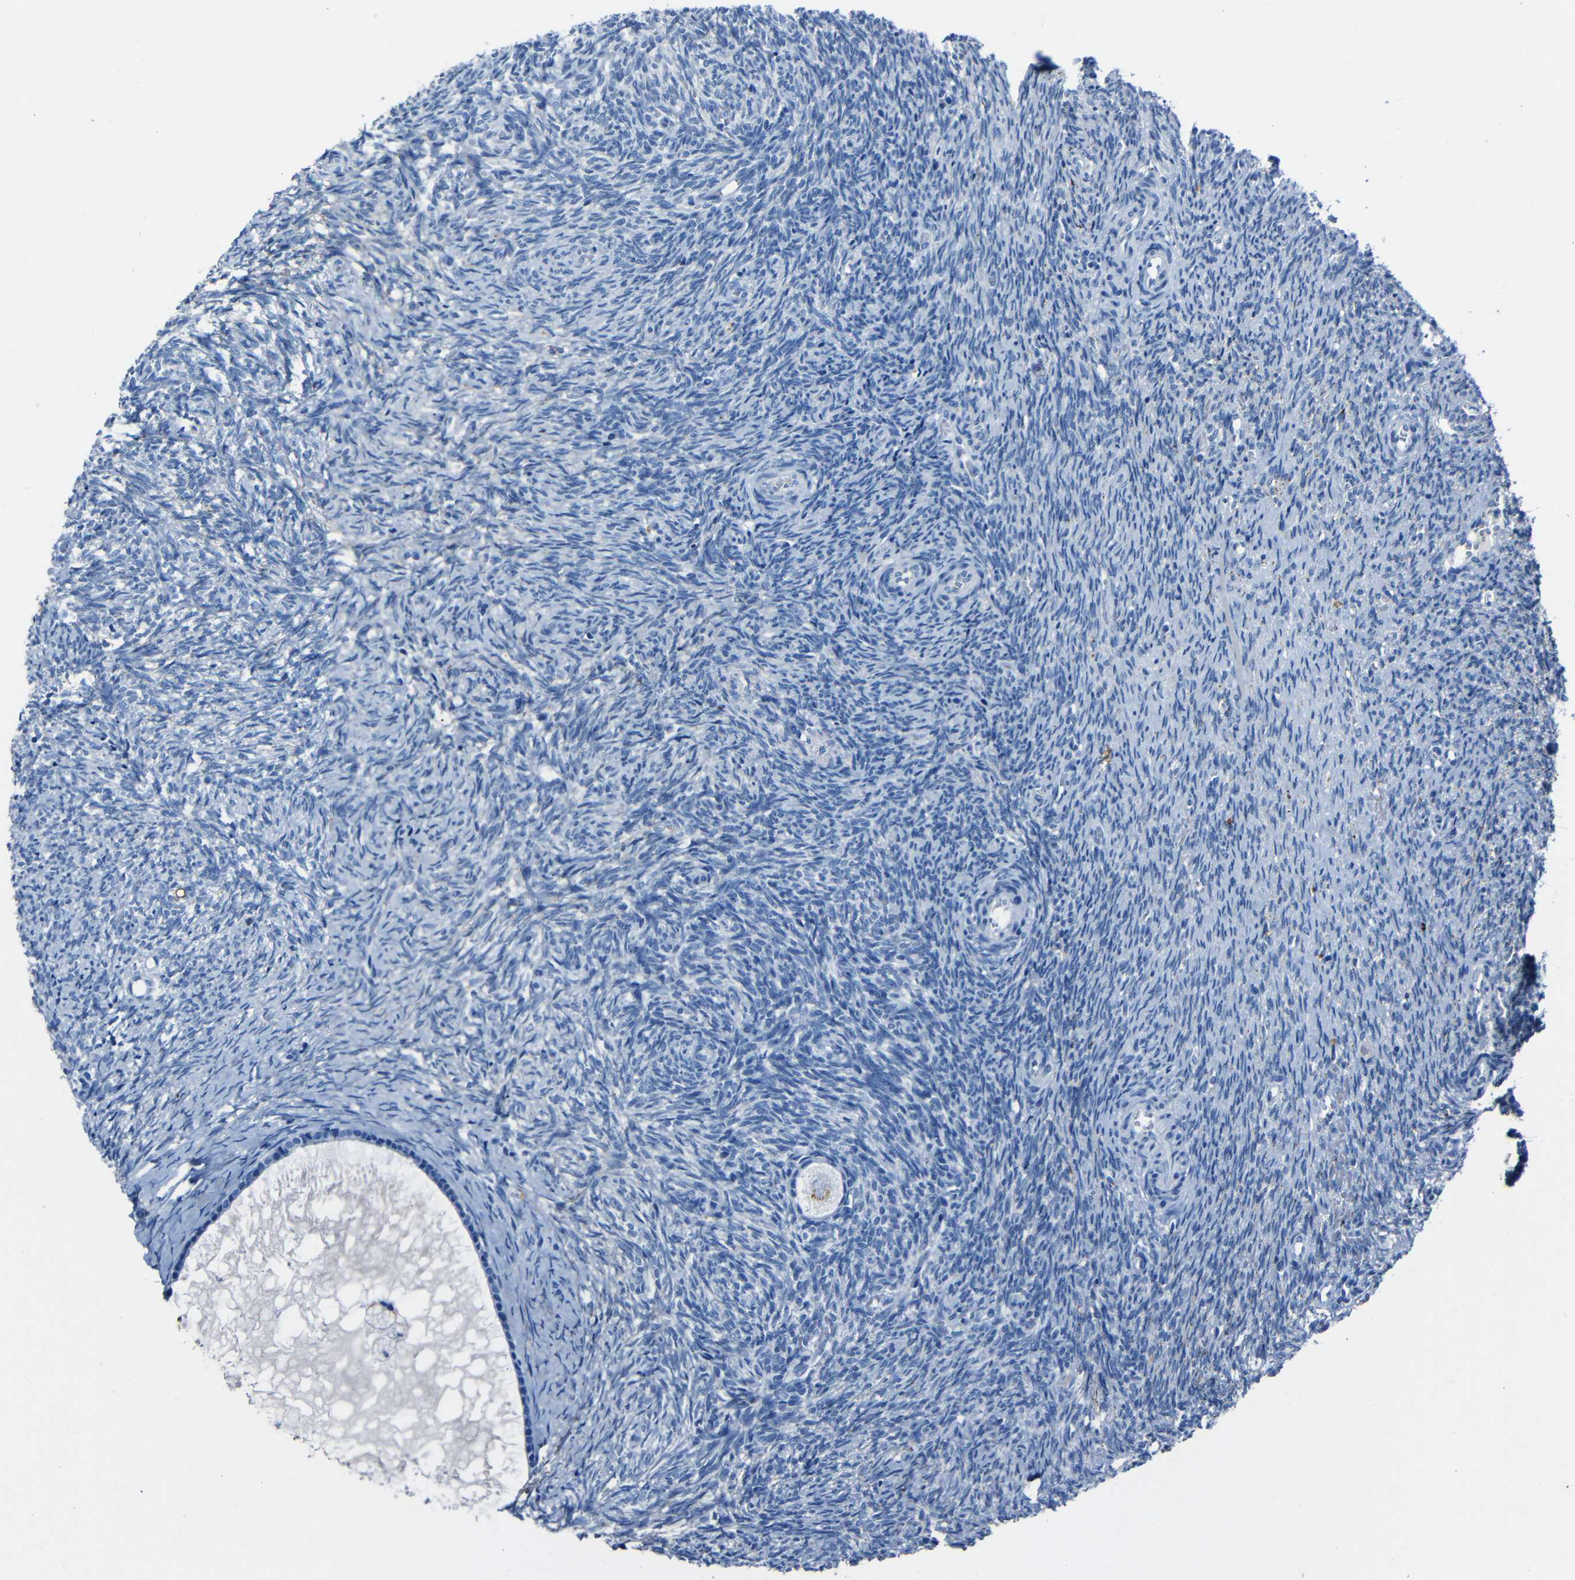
{"staining": {"intensity": "weak", "quantity": ">75%", "location": "cytoplasmic/membranous"}, "tissue": "ovary", "cell_type": "Follicle cells", "image_type": "normal", "snomed": [{"axis": "morphology", "description": "Normal tissue, NOS"}, {"axis": "topography", "description": "Ovary"}], "caption": "A photomicrograph of ovary stained for a protein exhibits weak cytoplasmic/membranous brown staining in follicle cells. (Brightfield microscopy of DAB IHC at high magnification).", "gene": "CLDN11", "patient": {"sex": "female", "age": 41}}